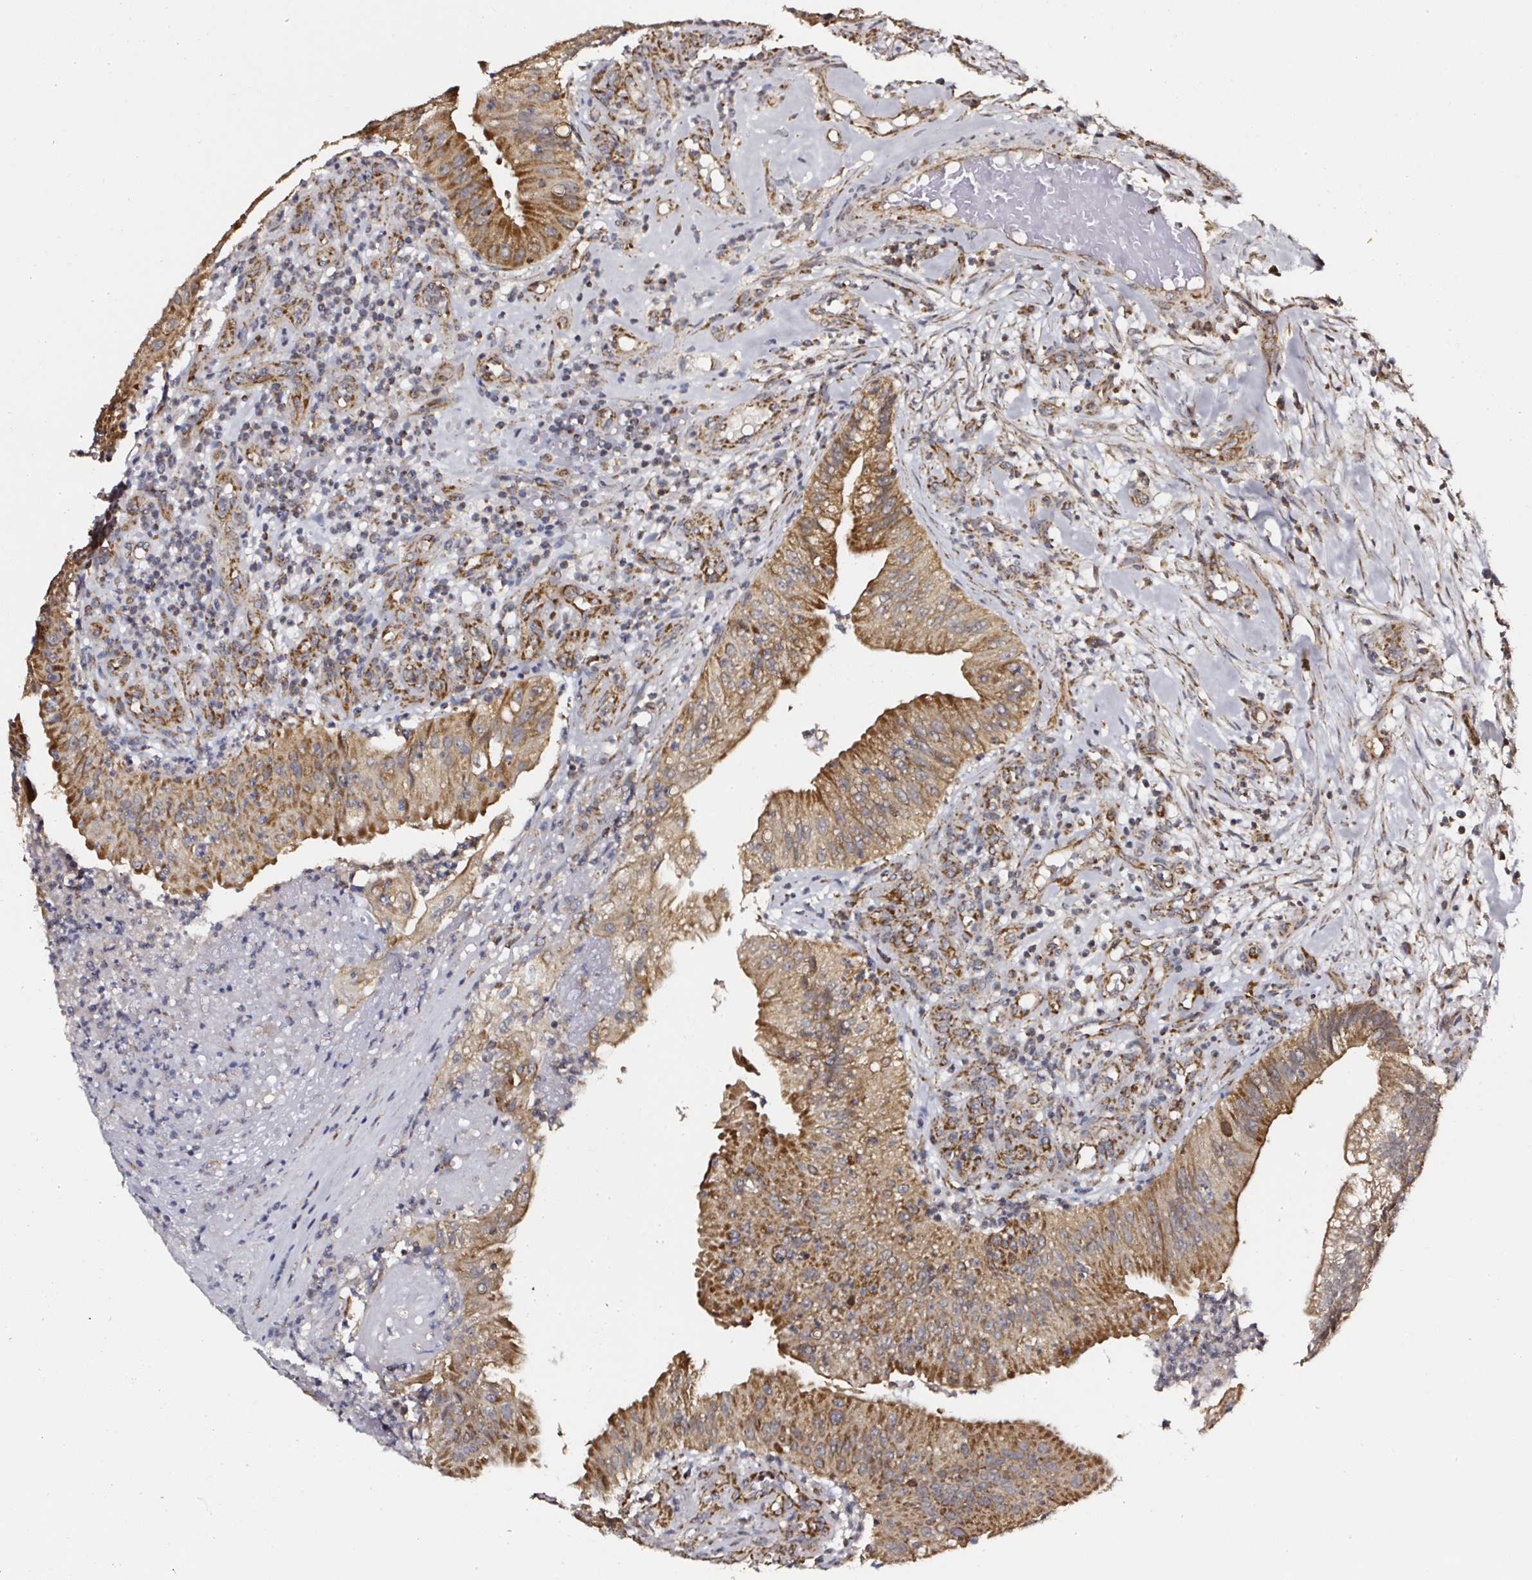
{"staining": {"intensity": "moderate", "quantity": ">75%", "location": "cytoplasmic/membranous"}, "tissue": "head and neck cancer", "cell_type": "Tumor cells", "image_type": "cancer", "snomed": [{"axis": "morphology", "description": "Adenocarcinoma, NOS"}, {"axis": "topography", "description": "Head-Neck"}], "caption": "Immunohistochemical staining of head and neck adenocarcinoma reveals moderate cytoplasmic/membranous protein staining in approximately >75% of tumor cells.", "gene": "ATAD3B", "patient": {"sex": "male", "age": 44}}